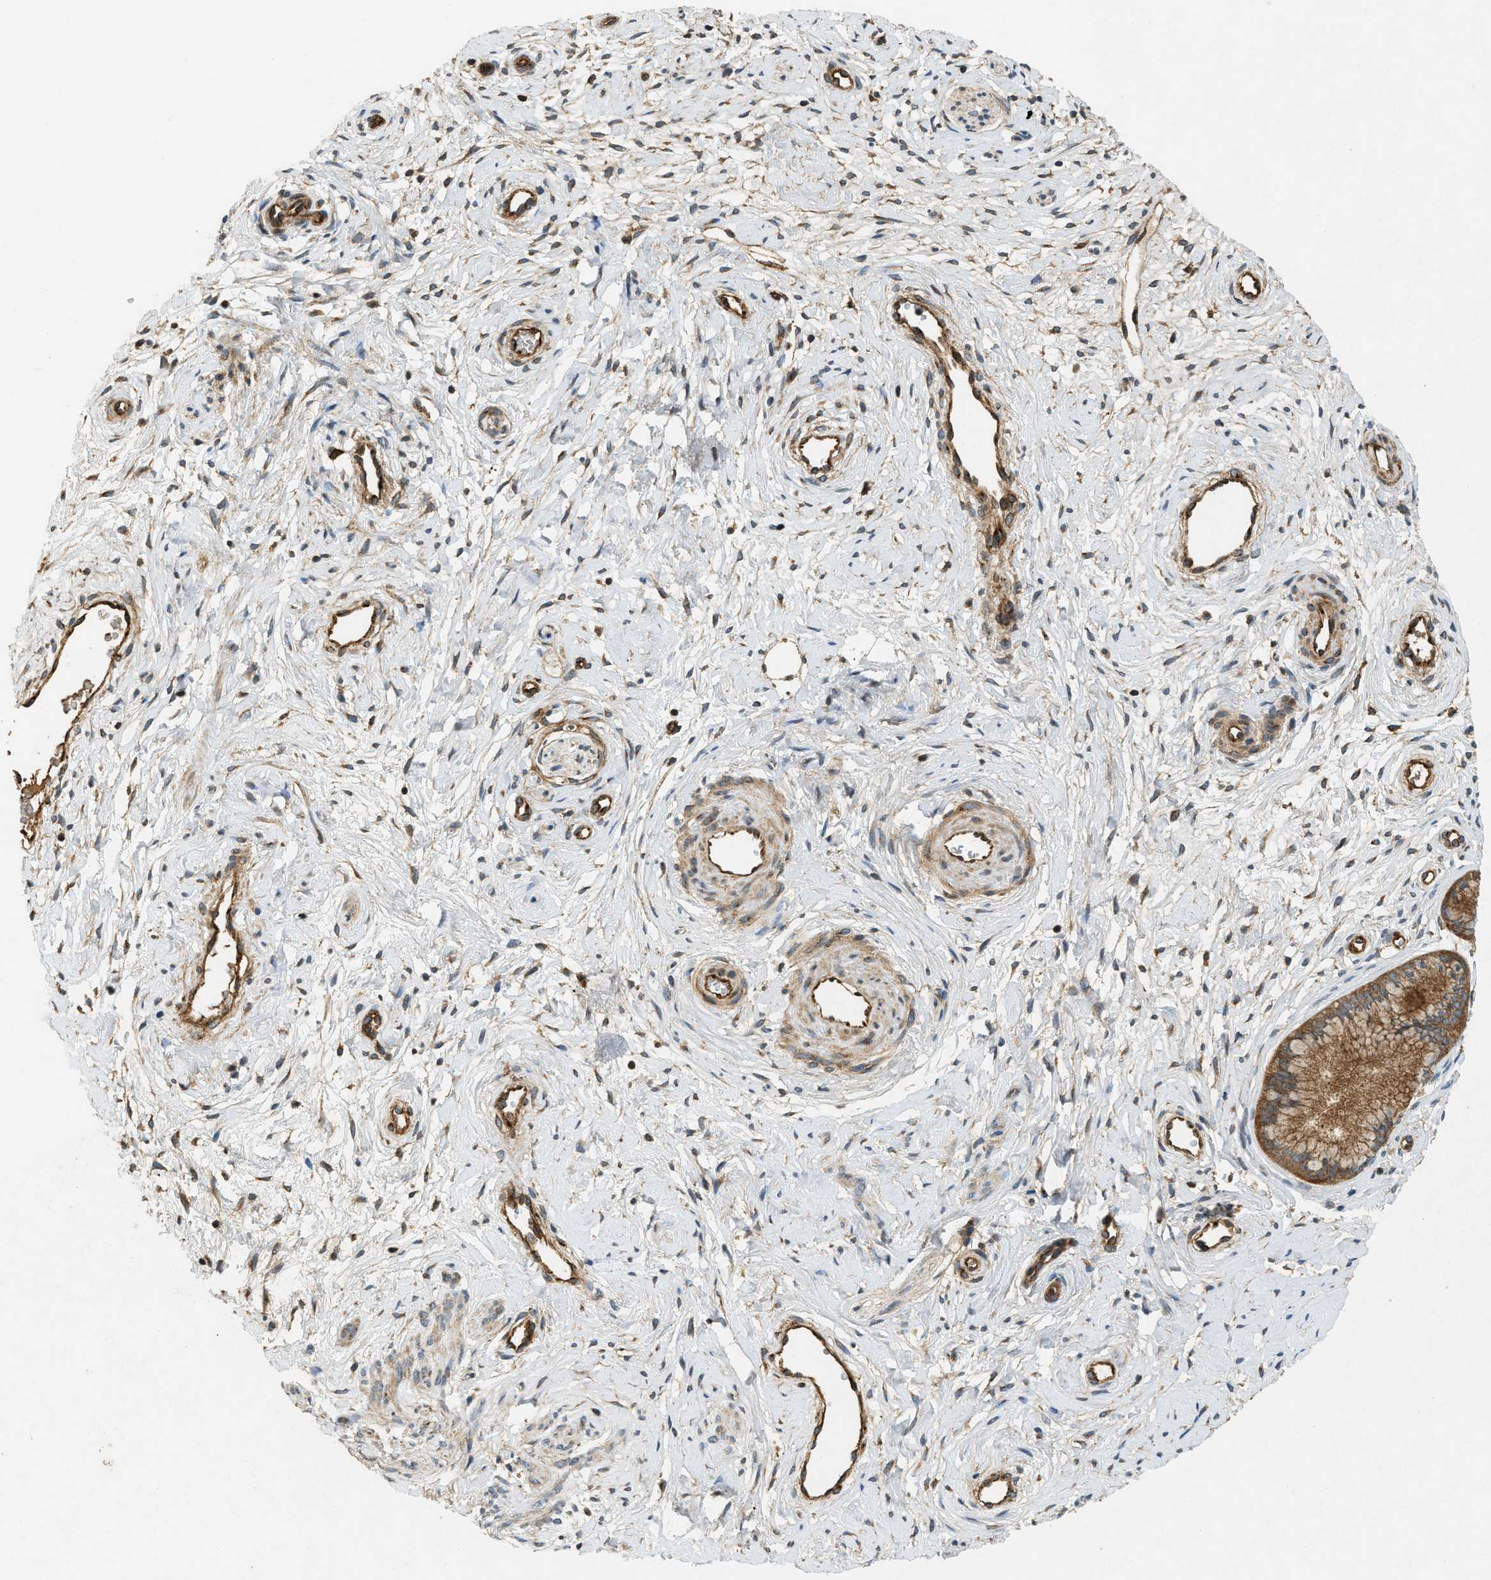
{"staining": {"intensity": "moderate", "quantity": ">75%", "location": "cytoplasmic/membranous"}, "tissue": "cervix", "cell_type": "Glandular cells", "image_type": "normal", "snomed": [{"axis": "morphology", "description": "Normal tissue, NOS"}, {"axis": "topography", "description": "Cervix"}], "caption": "Cervix was stained to show a protein in brown. There is medium levels of moderate cytoplasmic/membranous staining in approximately >75% of glandular cells. The protein of interest is stained brown, and the nuclei are stained in blue (DAB IHC with brightfield microscopy, high magnification).", "gene": "HIP1", "patient": {"sex": "female", "age": 39}}